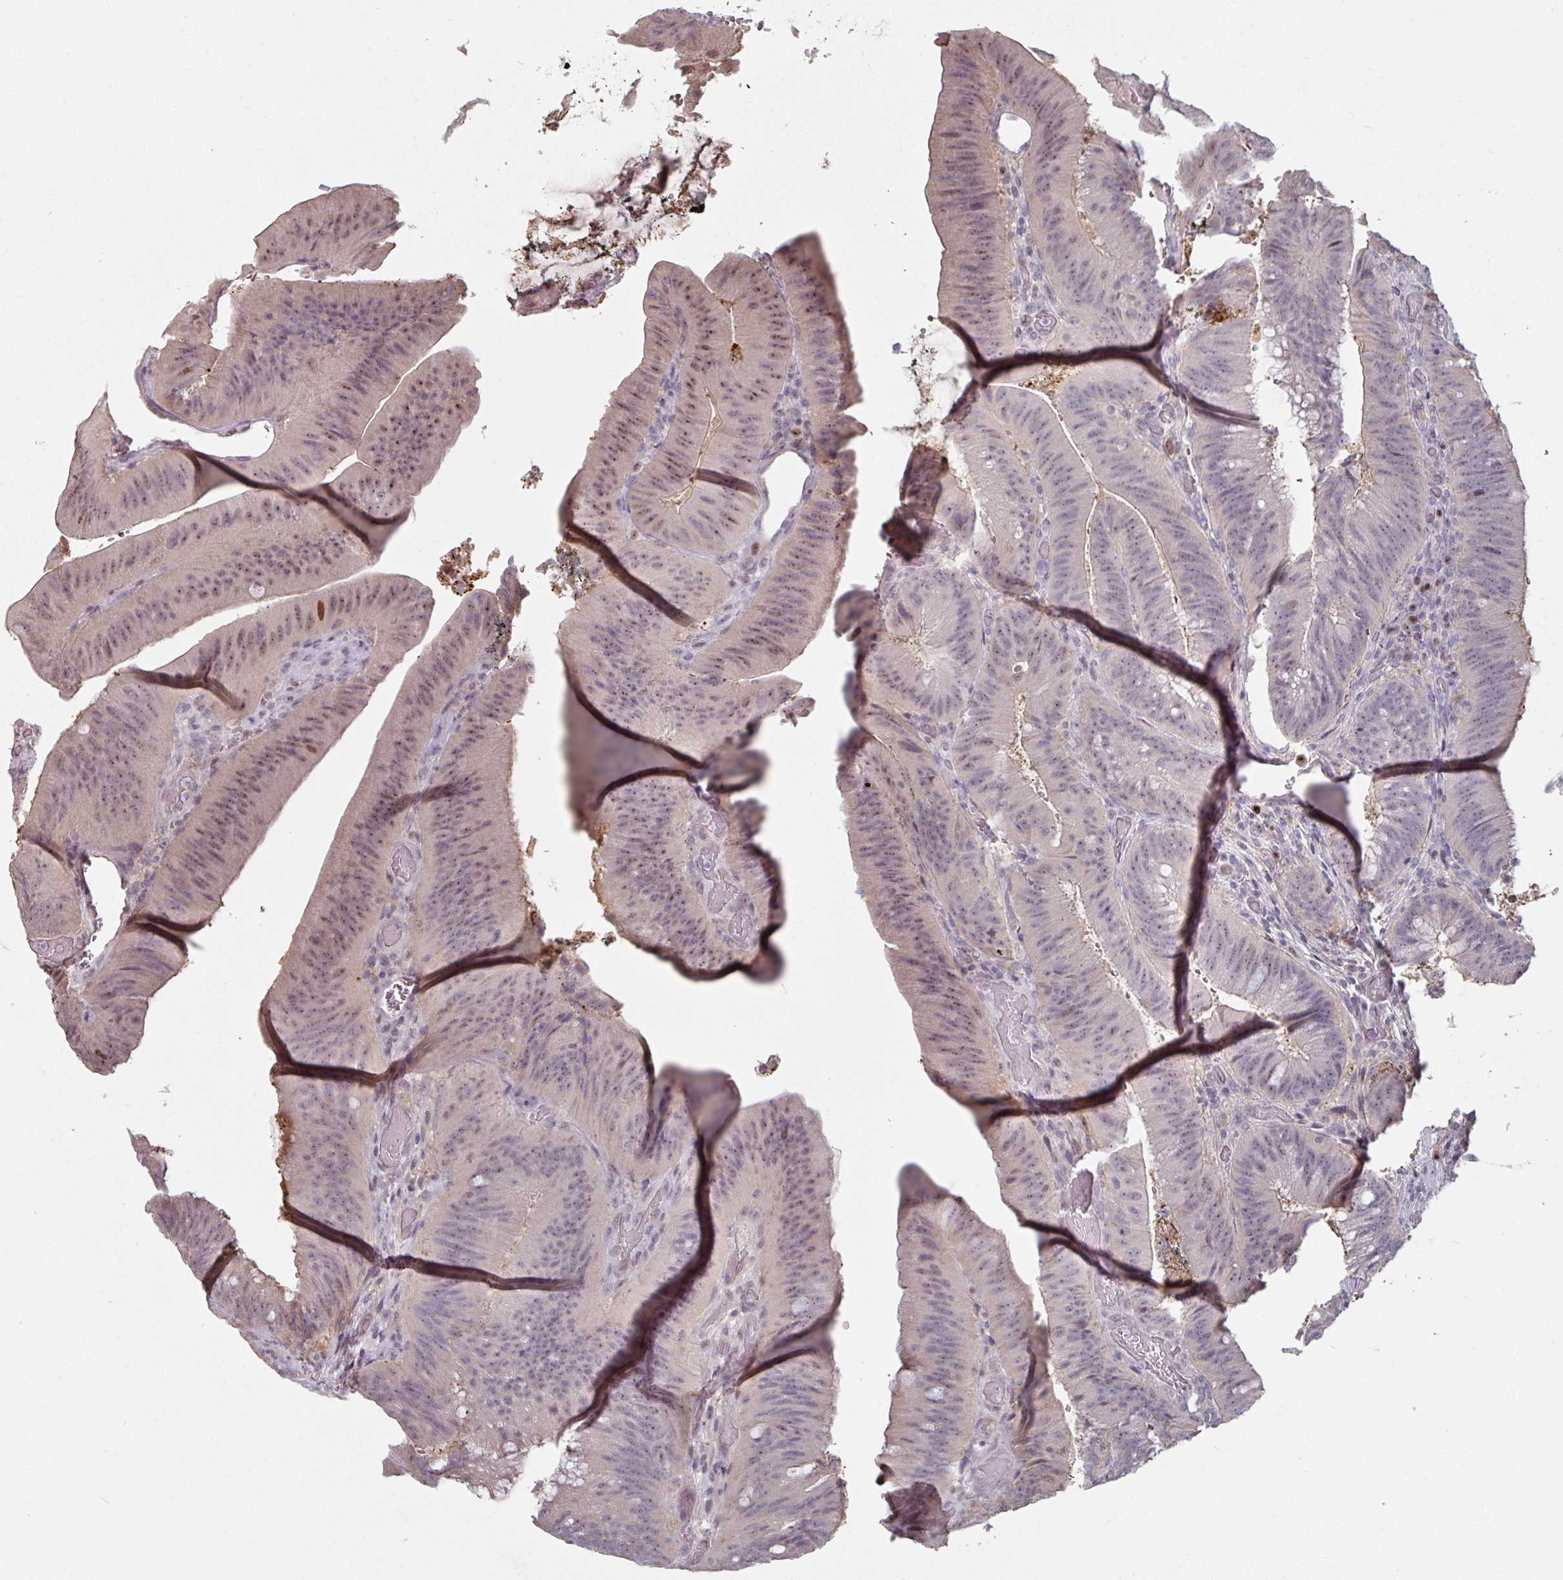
{"staining": {"intensity": "weak", "quantity": "25%-75%", "location": "nuclear"}, "tissue": "colorectal cancer", "cell_type": "Tumor cells", "image_type": "cancer", "snomed": [{"axis": "morphology", "description": "Adenocarcinoma, NOS"}, {"axis": "topography", "description": "Colon"}], "caption": "Human adenocarcinoma (colorectal) stained with a protein marker displays weak staining in tumor cells.", "gene": "ZBTB6", "patient": {"sex": "female", "age": 43}}